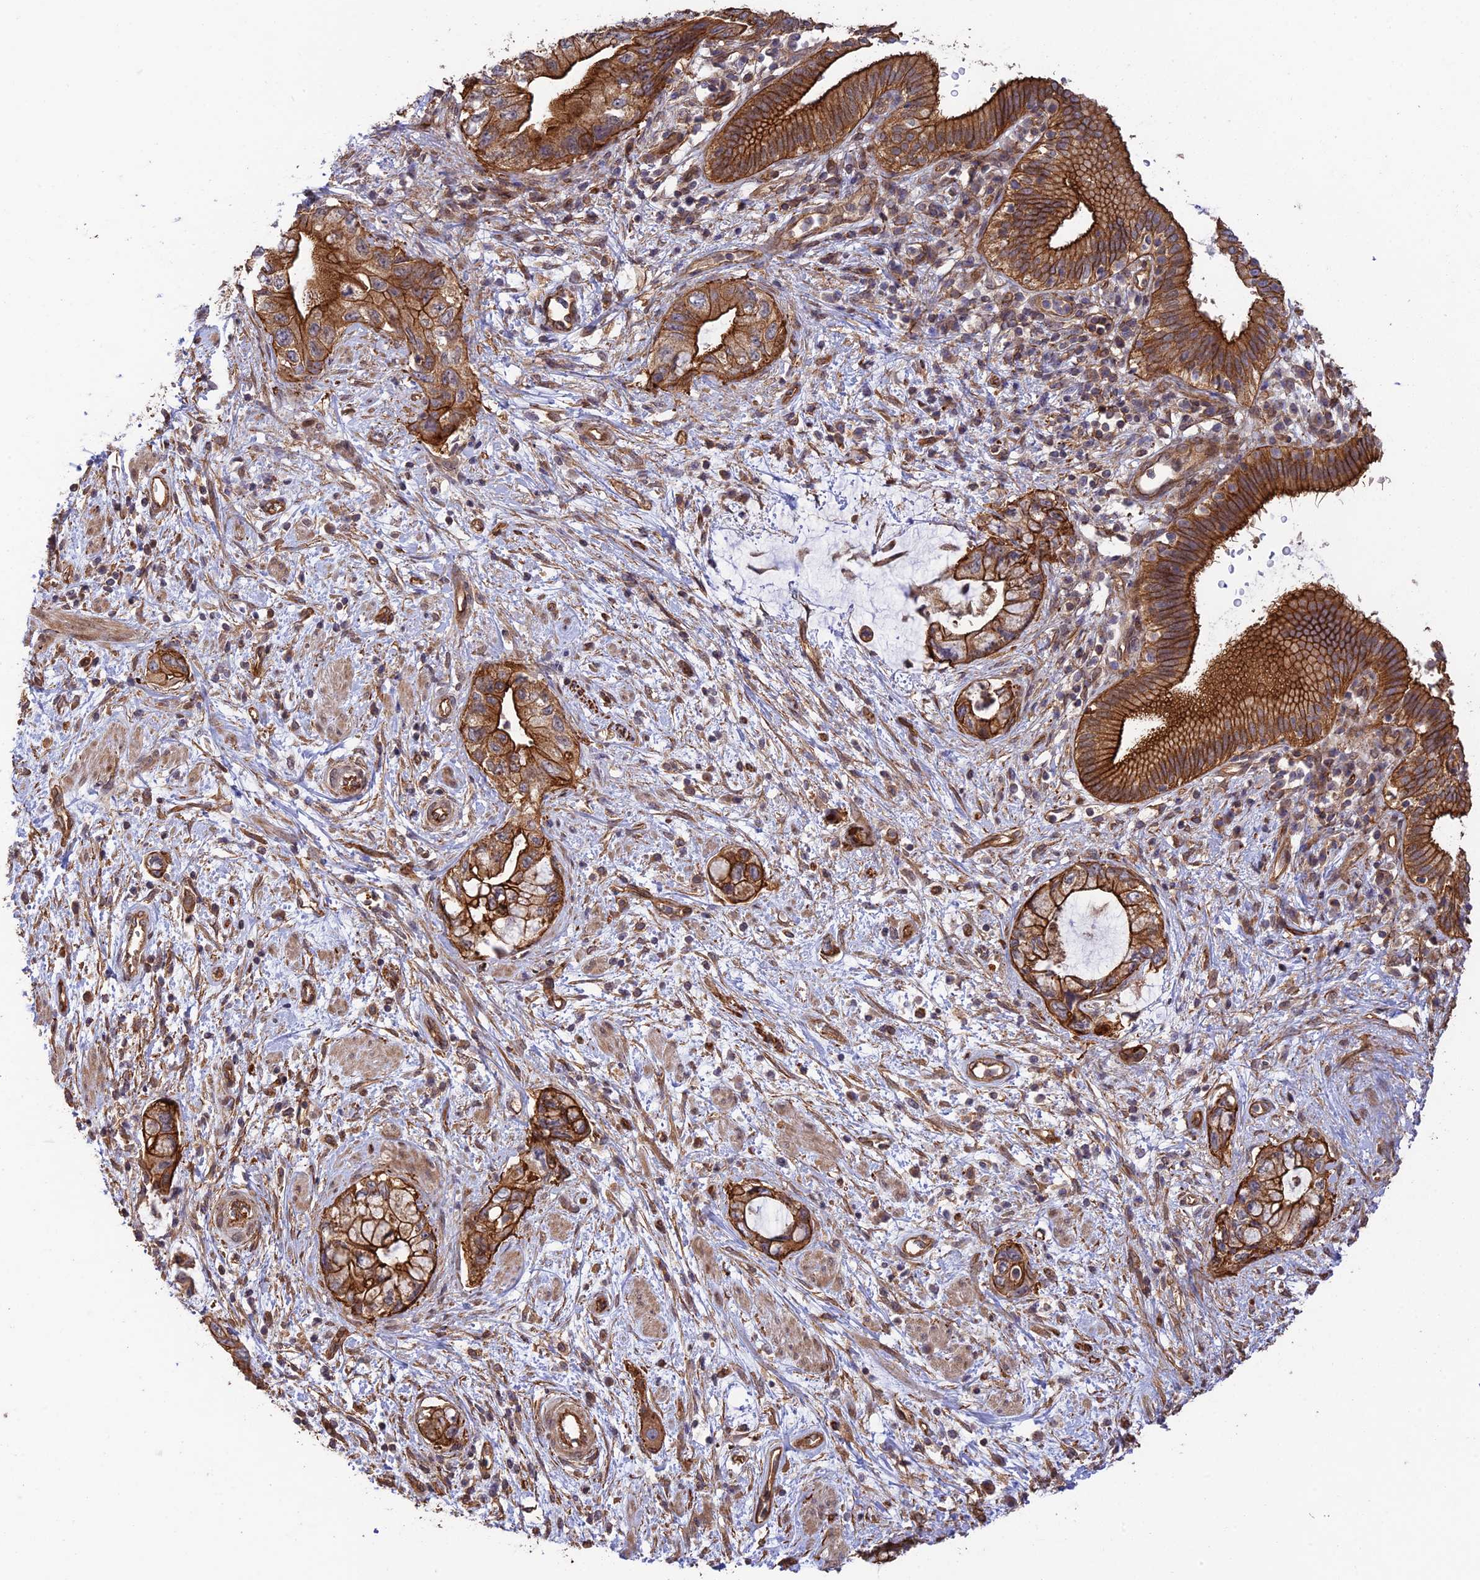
{"staining": {"intensity": "strong", "quantity": ">75%", "location": "cytoplasmic/membranous"}, "tissue": "pancreatic cancer", "cell_type": "Tumor cells", "image_type": "cancer", "snomed": [{"axis": "morphology", "description": "Adenocarcinoma, NOS"}, {"axis": "topography", "description": "Pancreas"}], "caption": "Pancreatic cancer (adenocarcinoma) was stained to show a protein in brown. There is high levels of strong cytoplasmic/membranous positivity in about >75% of tumor cells.", "gene": "HOMER2", "patient": {"sex": "female", "age": 73}}